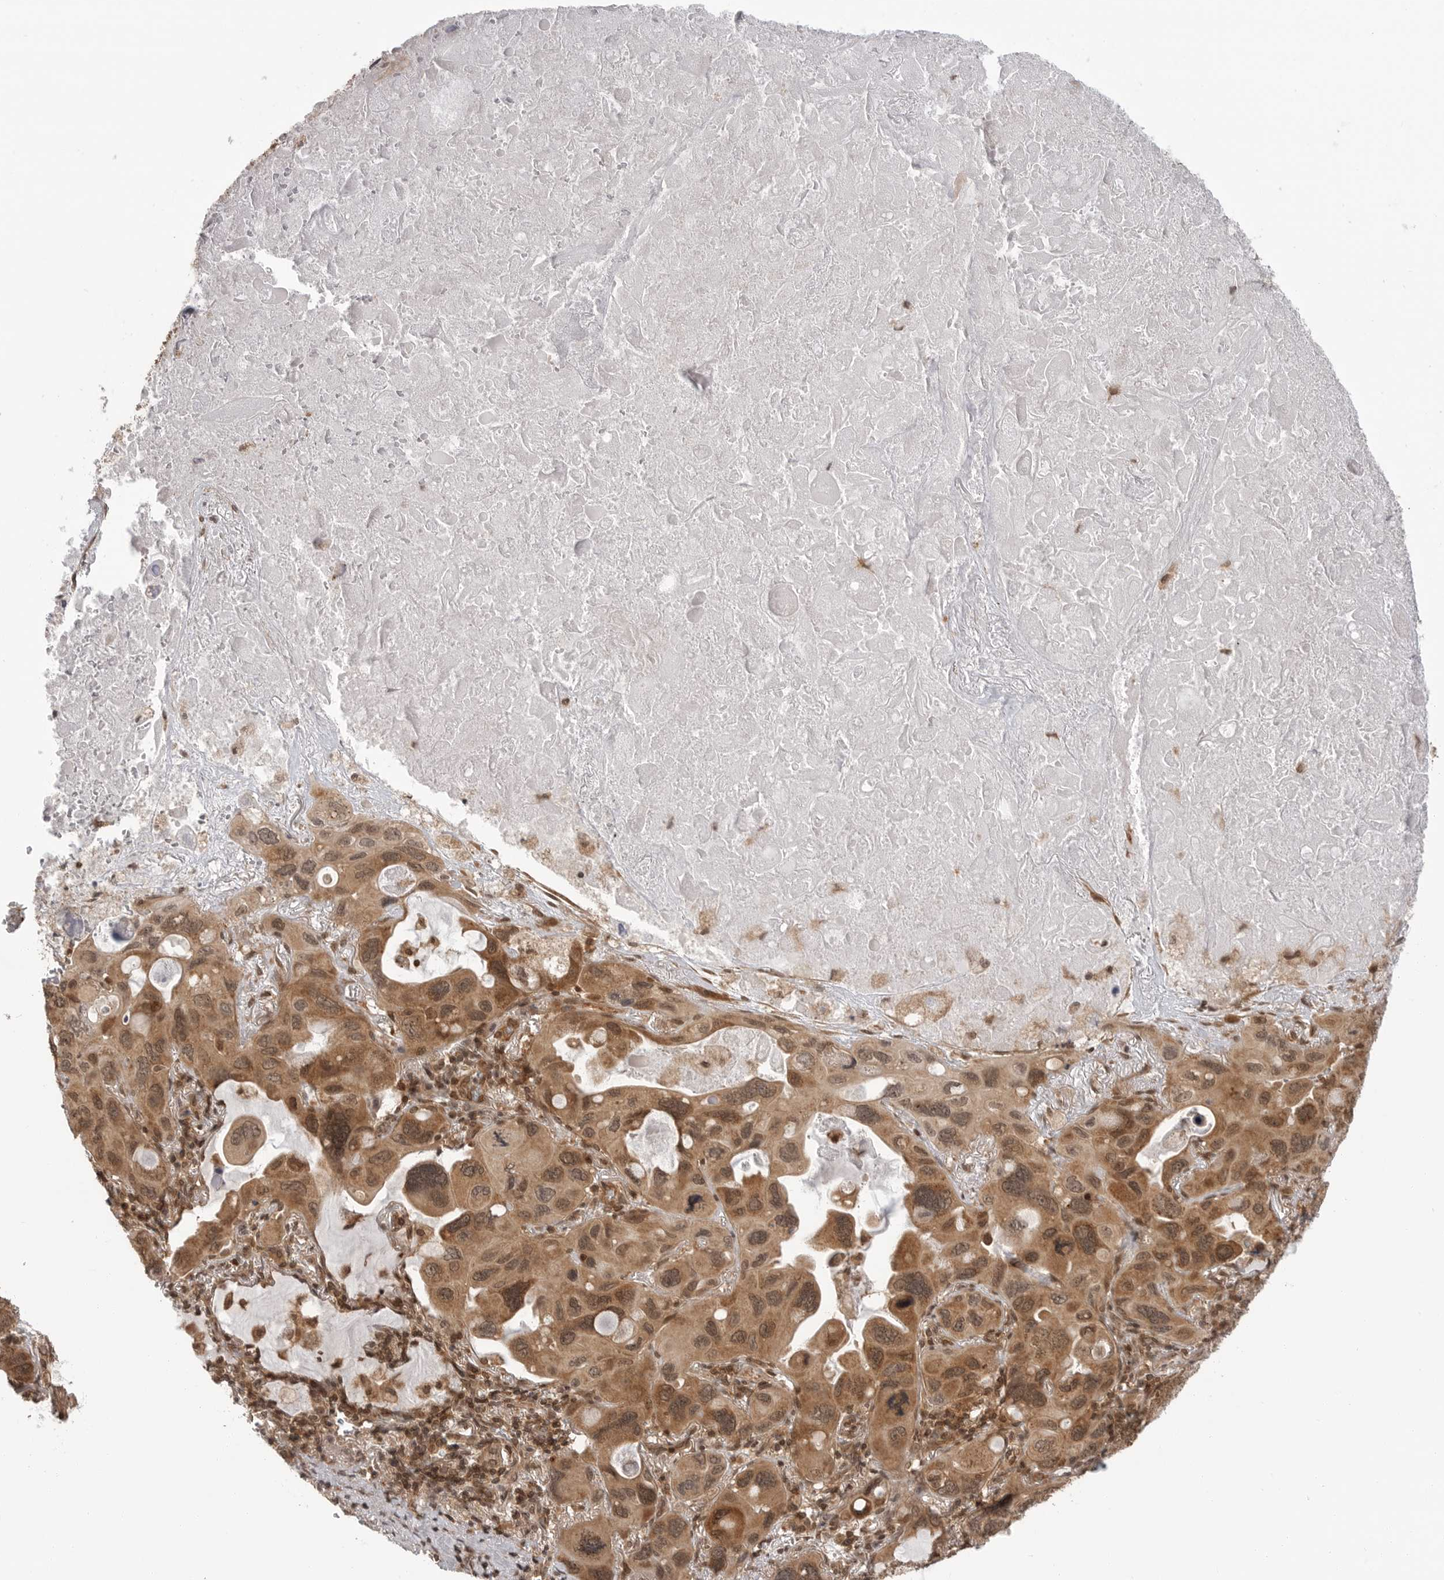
{"staining": {"intensity": "moderate", "quantity": ">75%", "location": "cytoplasmic/membranous,nuclear"}, "tissue": "lung cancer", "cell_type": "Tumor cells", "image_type": "cancer", "snomed": [{"axis": "morphology", "description": "Squamous cell carcinoma, NOS"}, {"axis": "topography", "description": "Lung"}], "caption": "Protein staining reveals moderate cytoplasmic/membranous and nuclear staining in about >75% of tumor cells in lung cancer. Nuclei are stained in blue.", "gene": "SZRD1", "patient": {"sex": "female", "age": 73}}